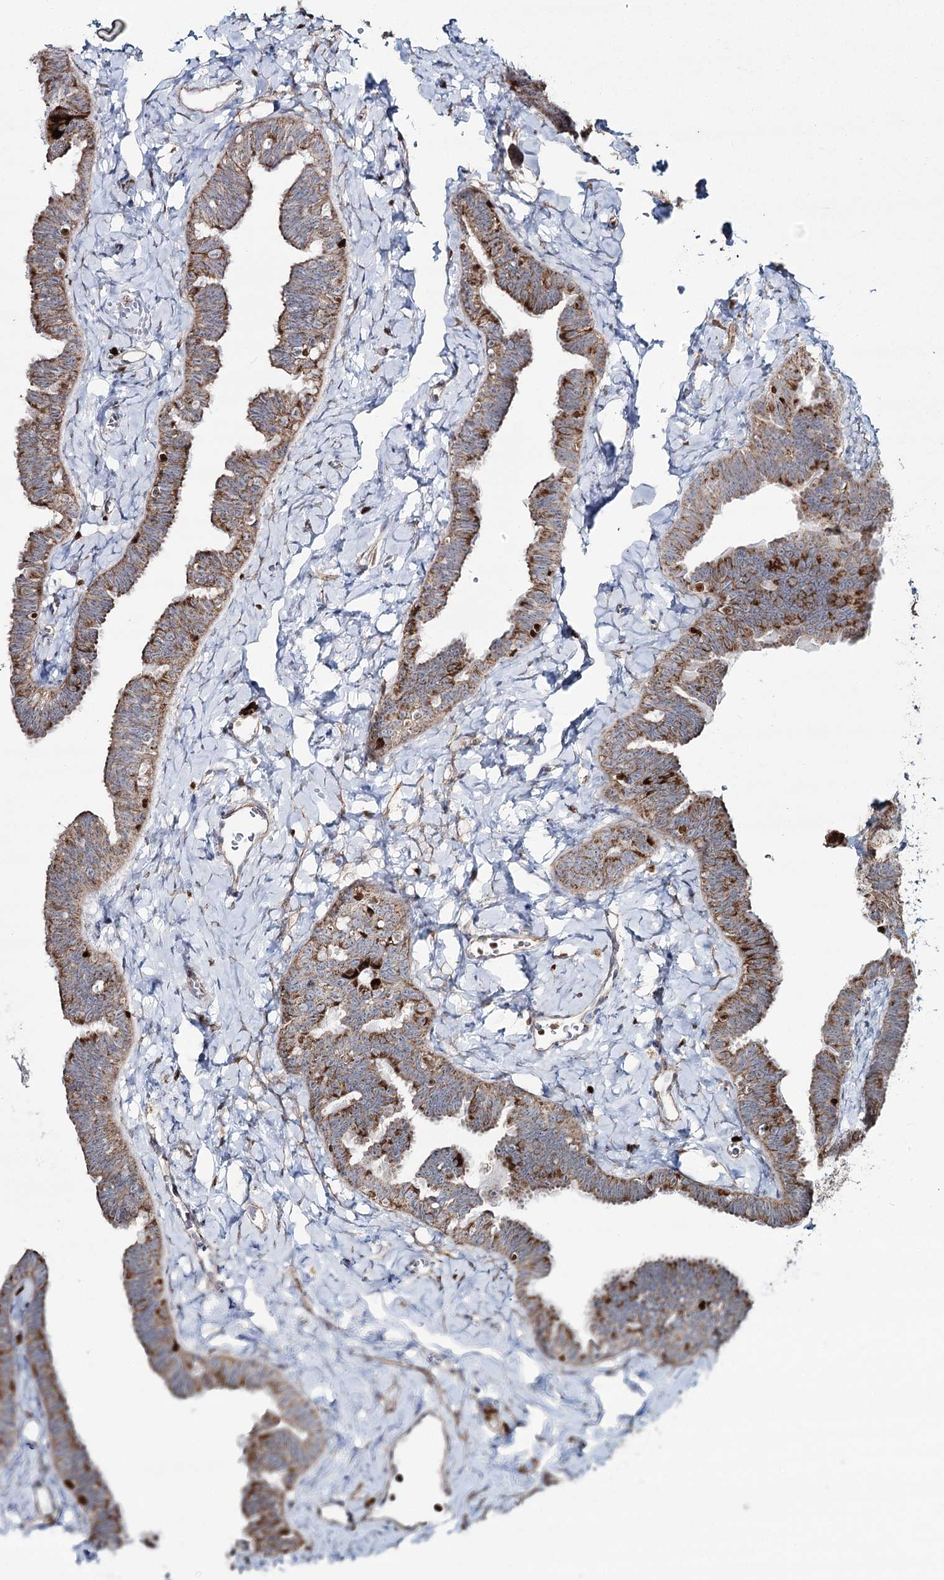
{"staining": {"intensity": "moderate", "quantity": "25%-75%", "location": "cytoplasmic/membranous"}, "tissue": "fallopian tube", "cell_type": "Glandular cells", "image_type": "normal", "snomed": [{"axis": "morphology", "description": "Normal tissue, NOS"}, {"axis": "topography", "description": "Fallopian tube"}], "caption": "High-magnification brightfield microscopy of benign fallopian tube stained with DAB (3,3'-diaminobenzidine) (brown) and counterstained with hematoxylin (blue). glandular cells exhibit moderate cytoplasmic/membranous positivity is appreciated in approximately25%-75% of cells. The staining is performed using DAB (3,3'-diaminobenzidine) brown chromogen to label protein expression. The nuclei are counter-stained blue using hematoxylin.", "gene": "PDHX", "patient": {"sex": "female", "age": 65}}